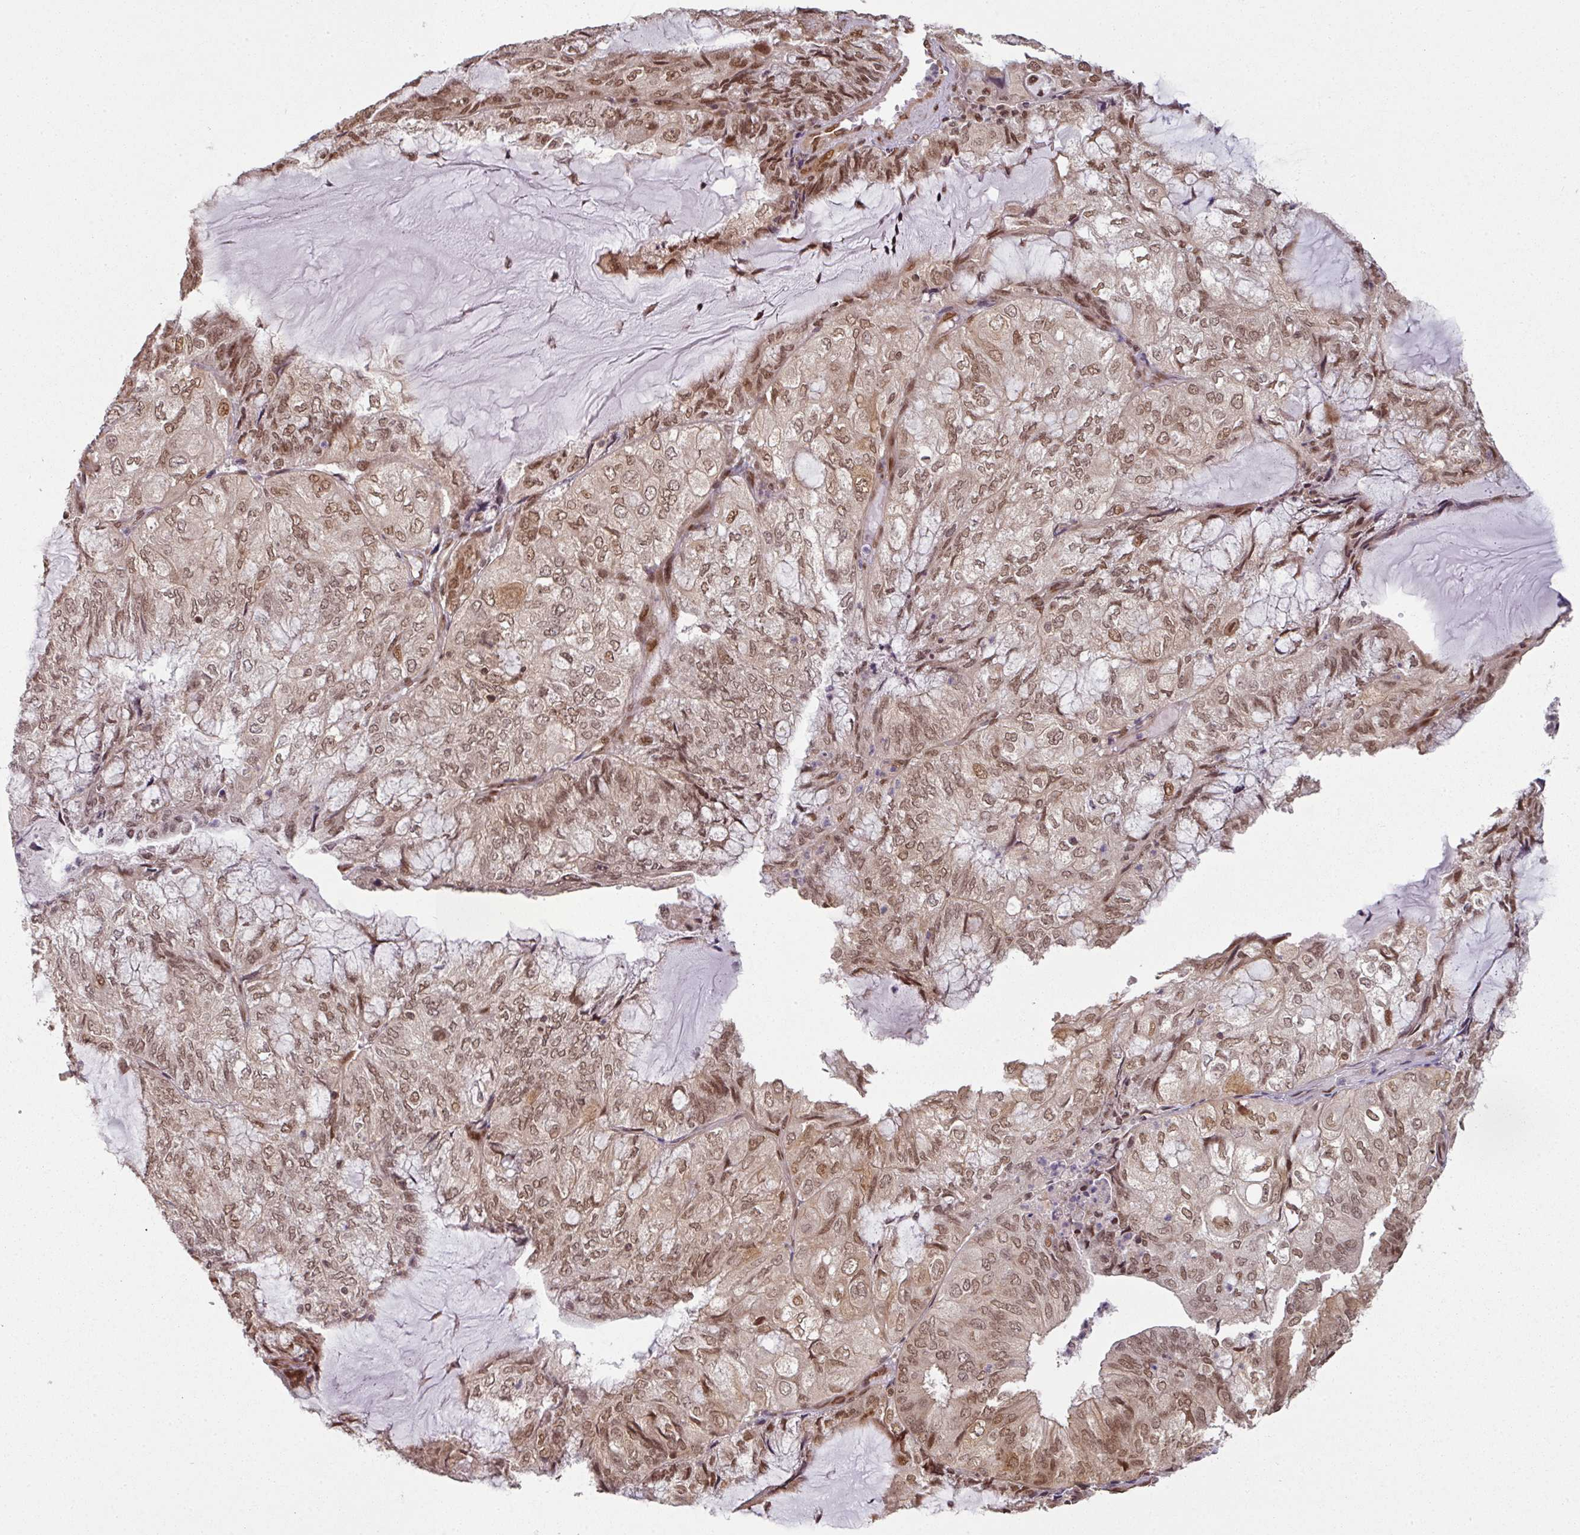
{"staining": {"intensity": "moderate", "quantity": ">75%", "location": "nuclear"}, "tissue": "endometrial cancer", "cell_type": "Tumor cells", "image_type": "cancer", "snomed": [{"axis": "morphology", "description": "Adenocarcinoma, NOS"}, {"axis": "topography", "description": "Endometrium"}], "caption": "Protein expression analysis of endometrial cancer reveals moderate nuclear staining in about >75% of tumor cells.", "gene": "SIK3", "patient": {"sex": "female", "age": 81}}